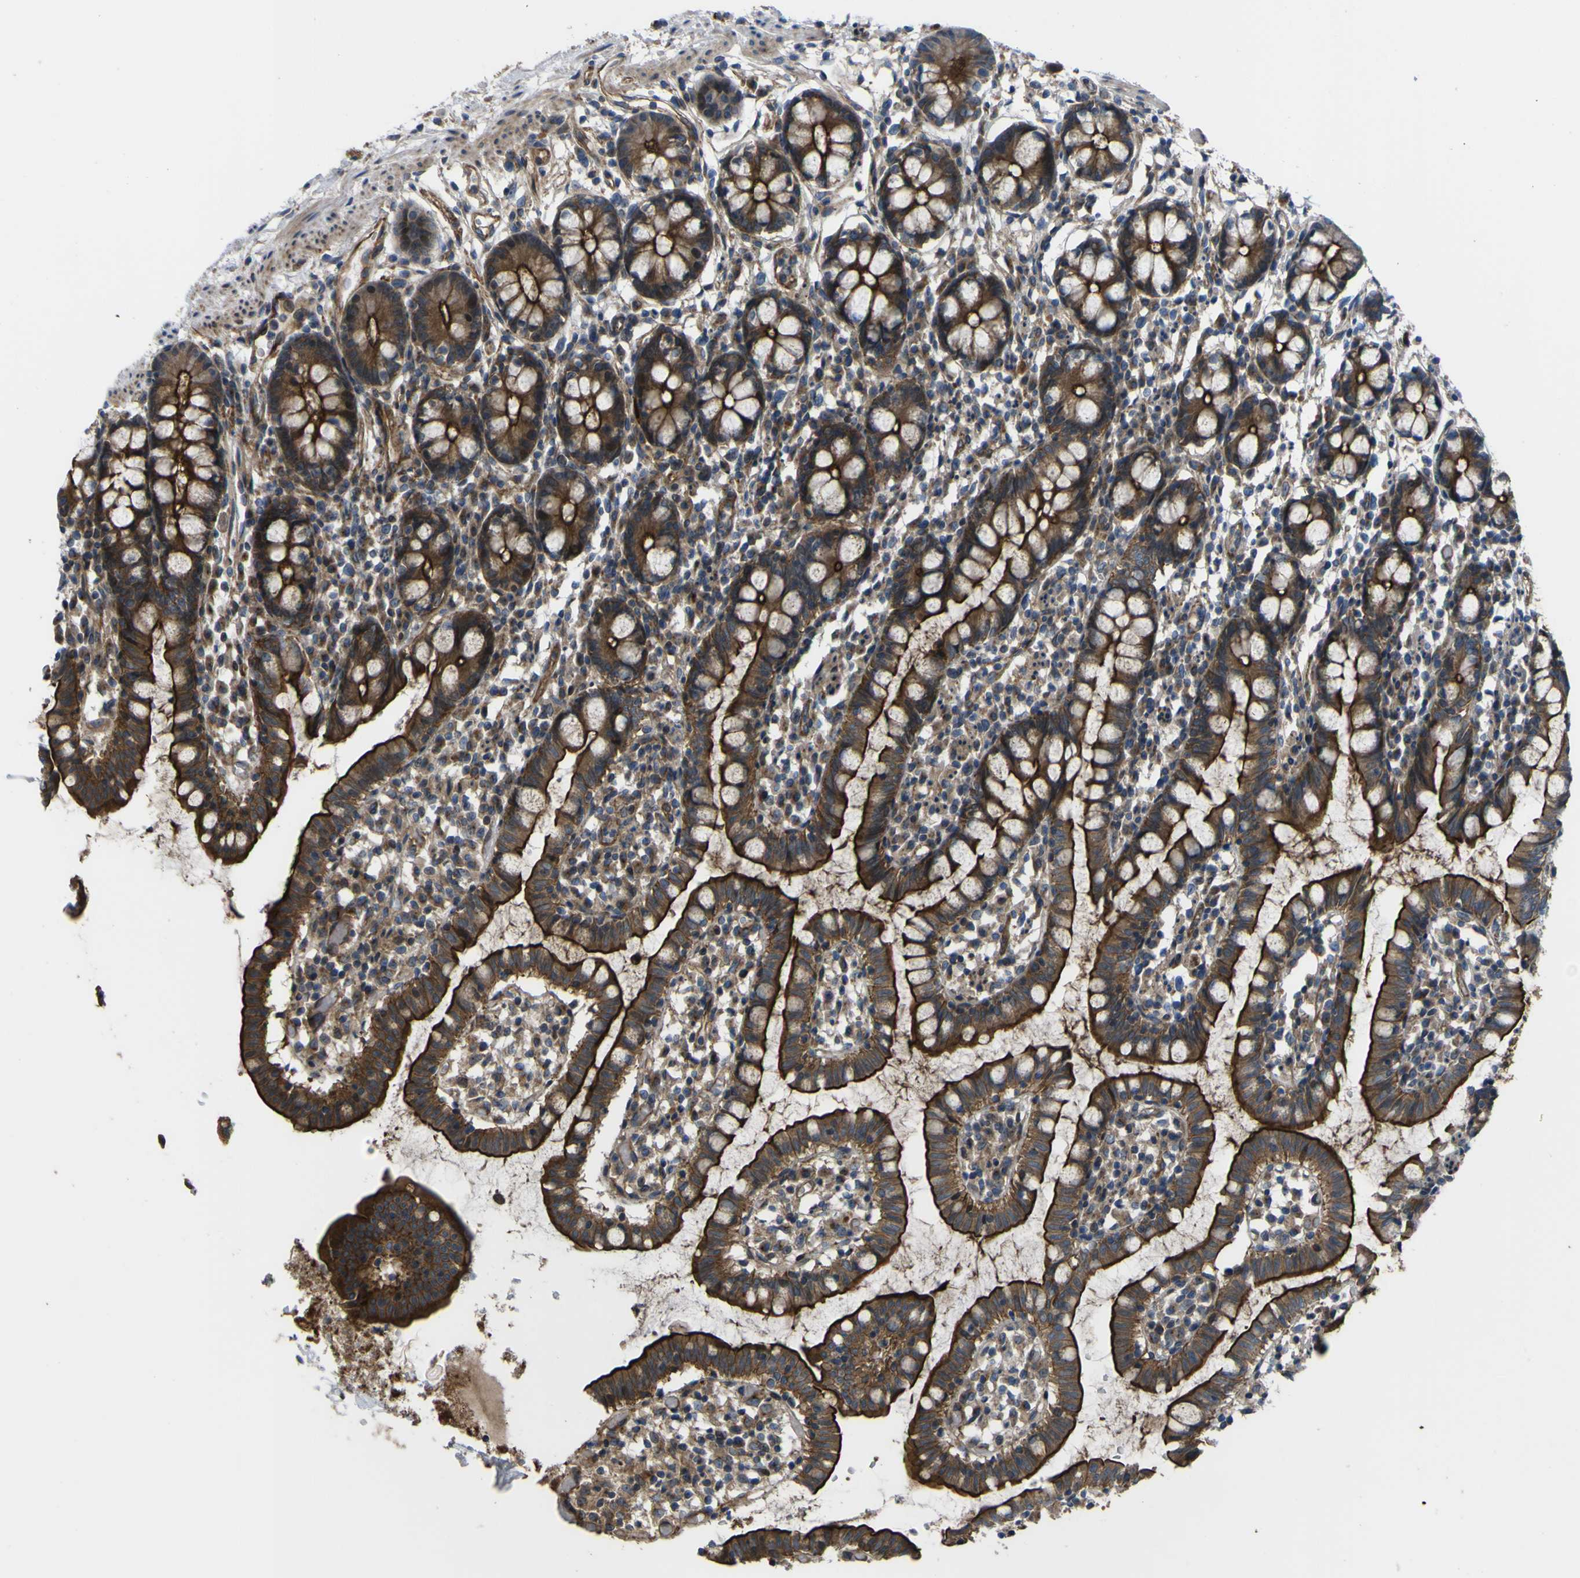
{"staining": {"intensity": "strong", "quantity": ">75%", "location": "cytoplasmic/membranous"}, "tissue": "small intestine", "cell_type": "Glandular cells", "image_type": "normal", "snomed": [{"axis": "morphology", "description": "Normal tissue, NOS"}, {"axis": "morphology", "description": "Cystadenocarcinoma, serous, Metastatic site"}, {"axis": "topography", "description": "Small intestine"}], "caption": "A high-resolution image shows IHC staining of normal small intestine, which demonstrates strong cytoplasmic/membranous expression in approximately >75% of glandular cells.", "gene": "FBXO30", "patient": {"sex": "female", "age": 61}}